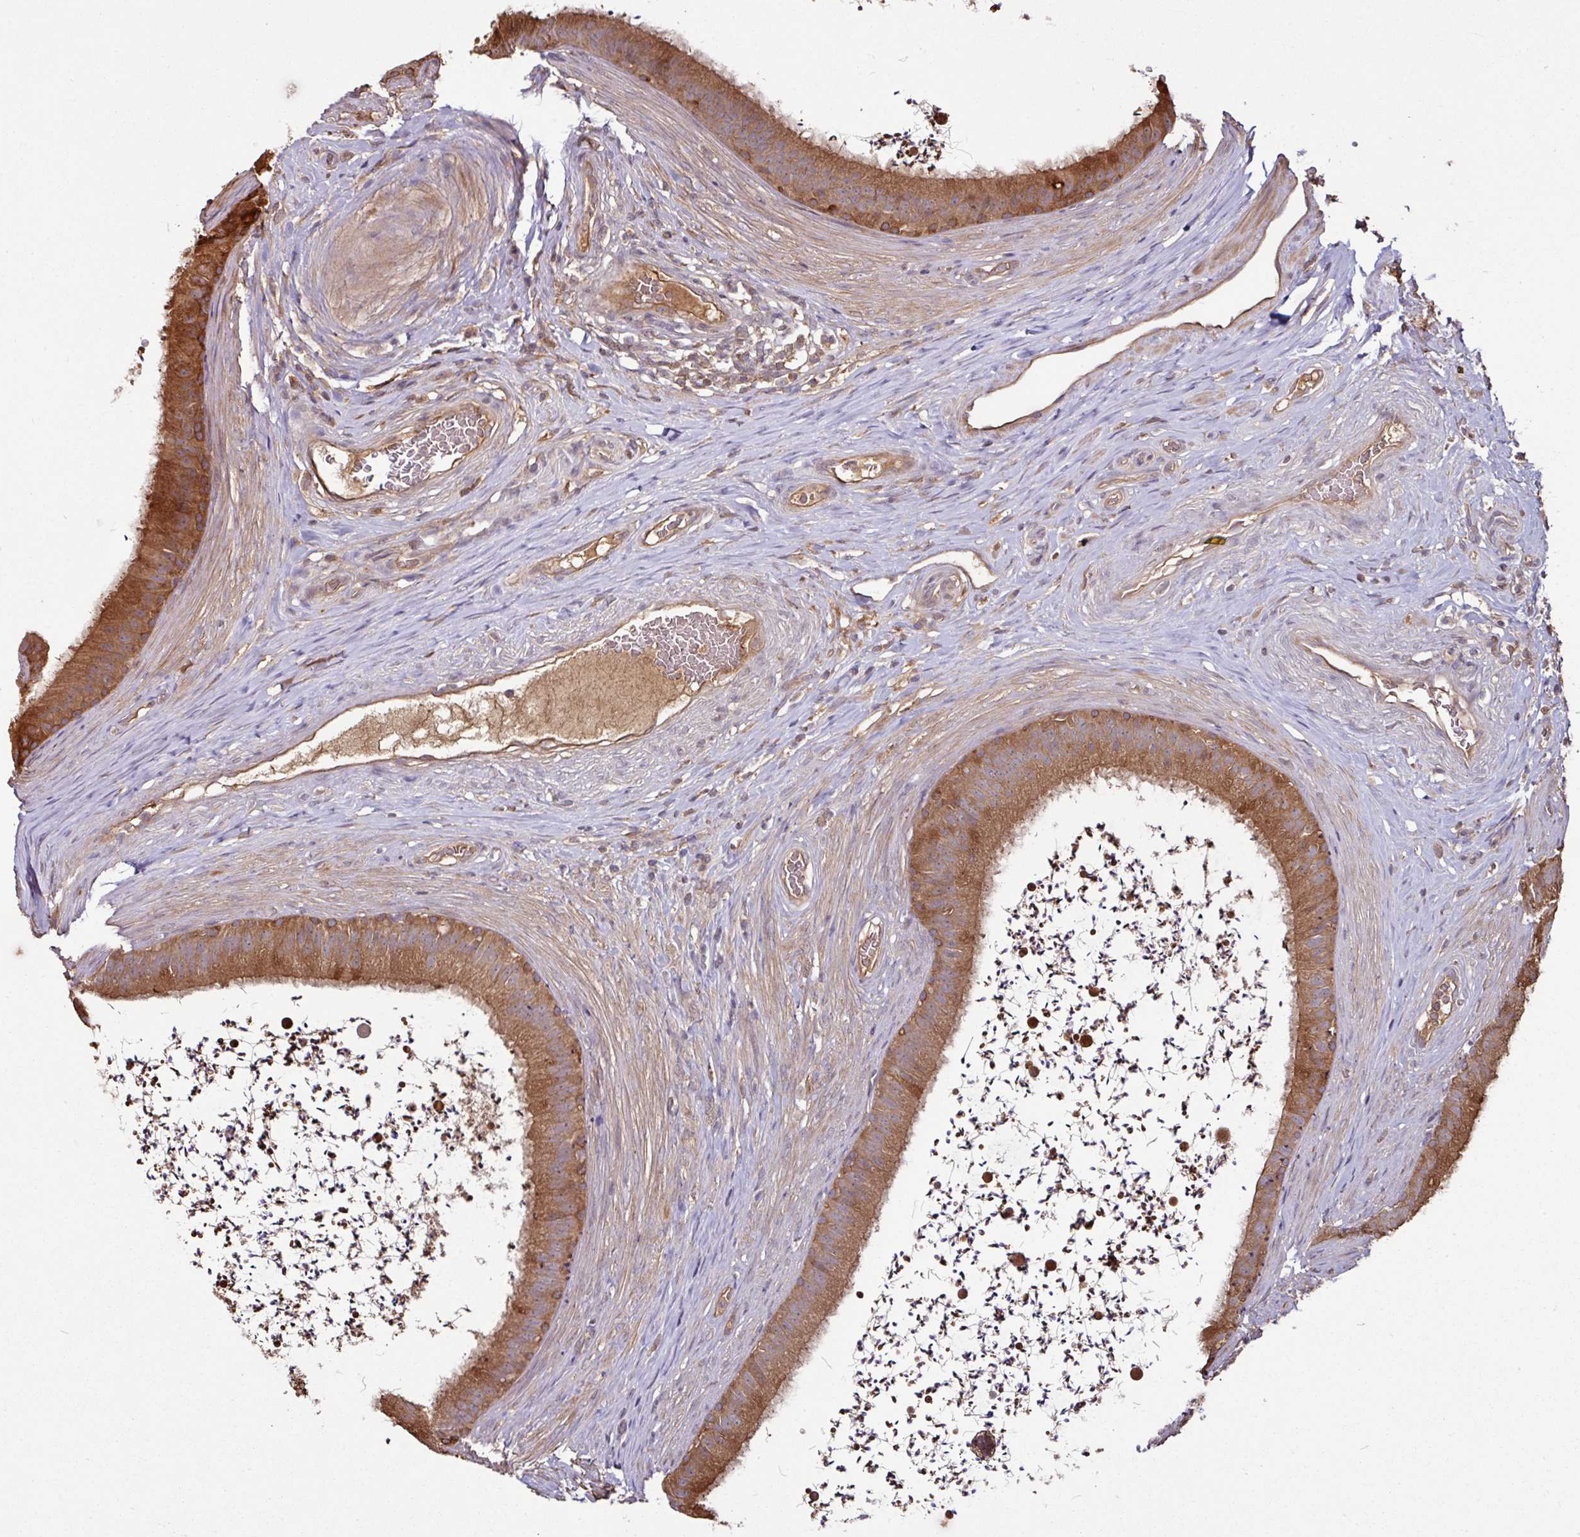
{"staining": {"intensity": "moderate", "quantity": ">75%", "location": "cytoplasmic/membranous"}, "tissue": "epididymis", "cell_type": "Glandular cells", "image_type": "normal", "snomed": [{"axis": "morphology", "description": "Normal tissue, NOS"}, {"axis": "topography", "description": "Testis"}, {"axis": "topography", "description": "Epididymis"}], "caption": "High-magnification brightfield microscopy of unremarkable epididymis stained with DAB (3,3'-diaminobenzidine) (brown) and counterstained with hematoxylin (blue). glandular cells exhibit moderate cytoplasmic/membranous staining is appreciated in about>75% of cells. Nuclei are stained in blue.", "gene": "GNPDA1", "patient": {"sex": "male", "age": 41}}